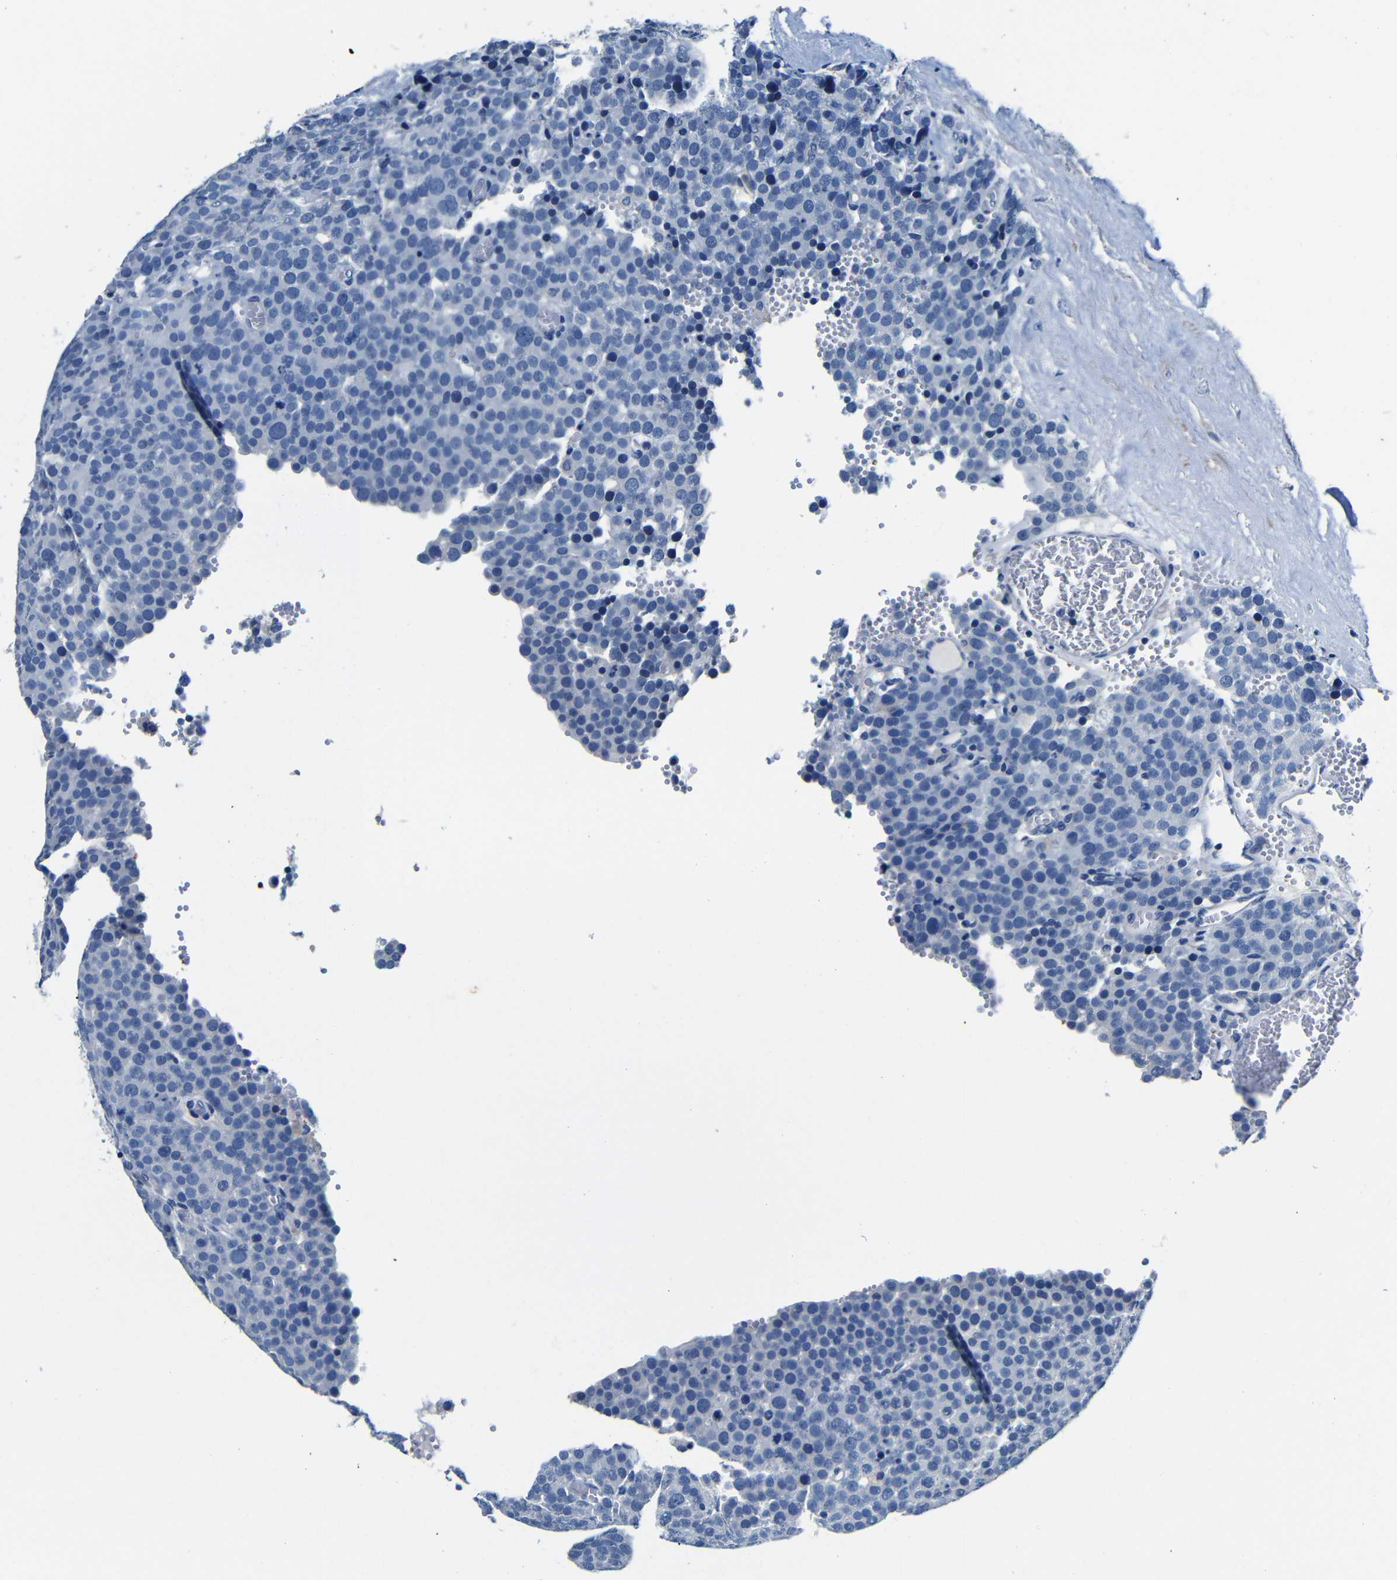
{"staining": {"intensity": "negative", "quantity": "none", "location": "none"}, "tissue": "testis cancer", "cell_type": "Tumor cells", "image_type": "cancer", "snomed": [{"axis": "morphology", "description": "Normal tissue, NOS"}, {"axis": "morphology", "description": "Seminoma, NOS"}, {"axis": "topography", "description": "Testis"}], "caption": "The micrograph demonstrates no staining of tumor cells in seminoma (testis).", "gene": "TNFAIP1", "patient": {"sex": "male", "age": 71}}